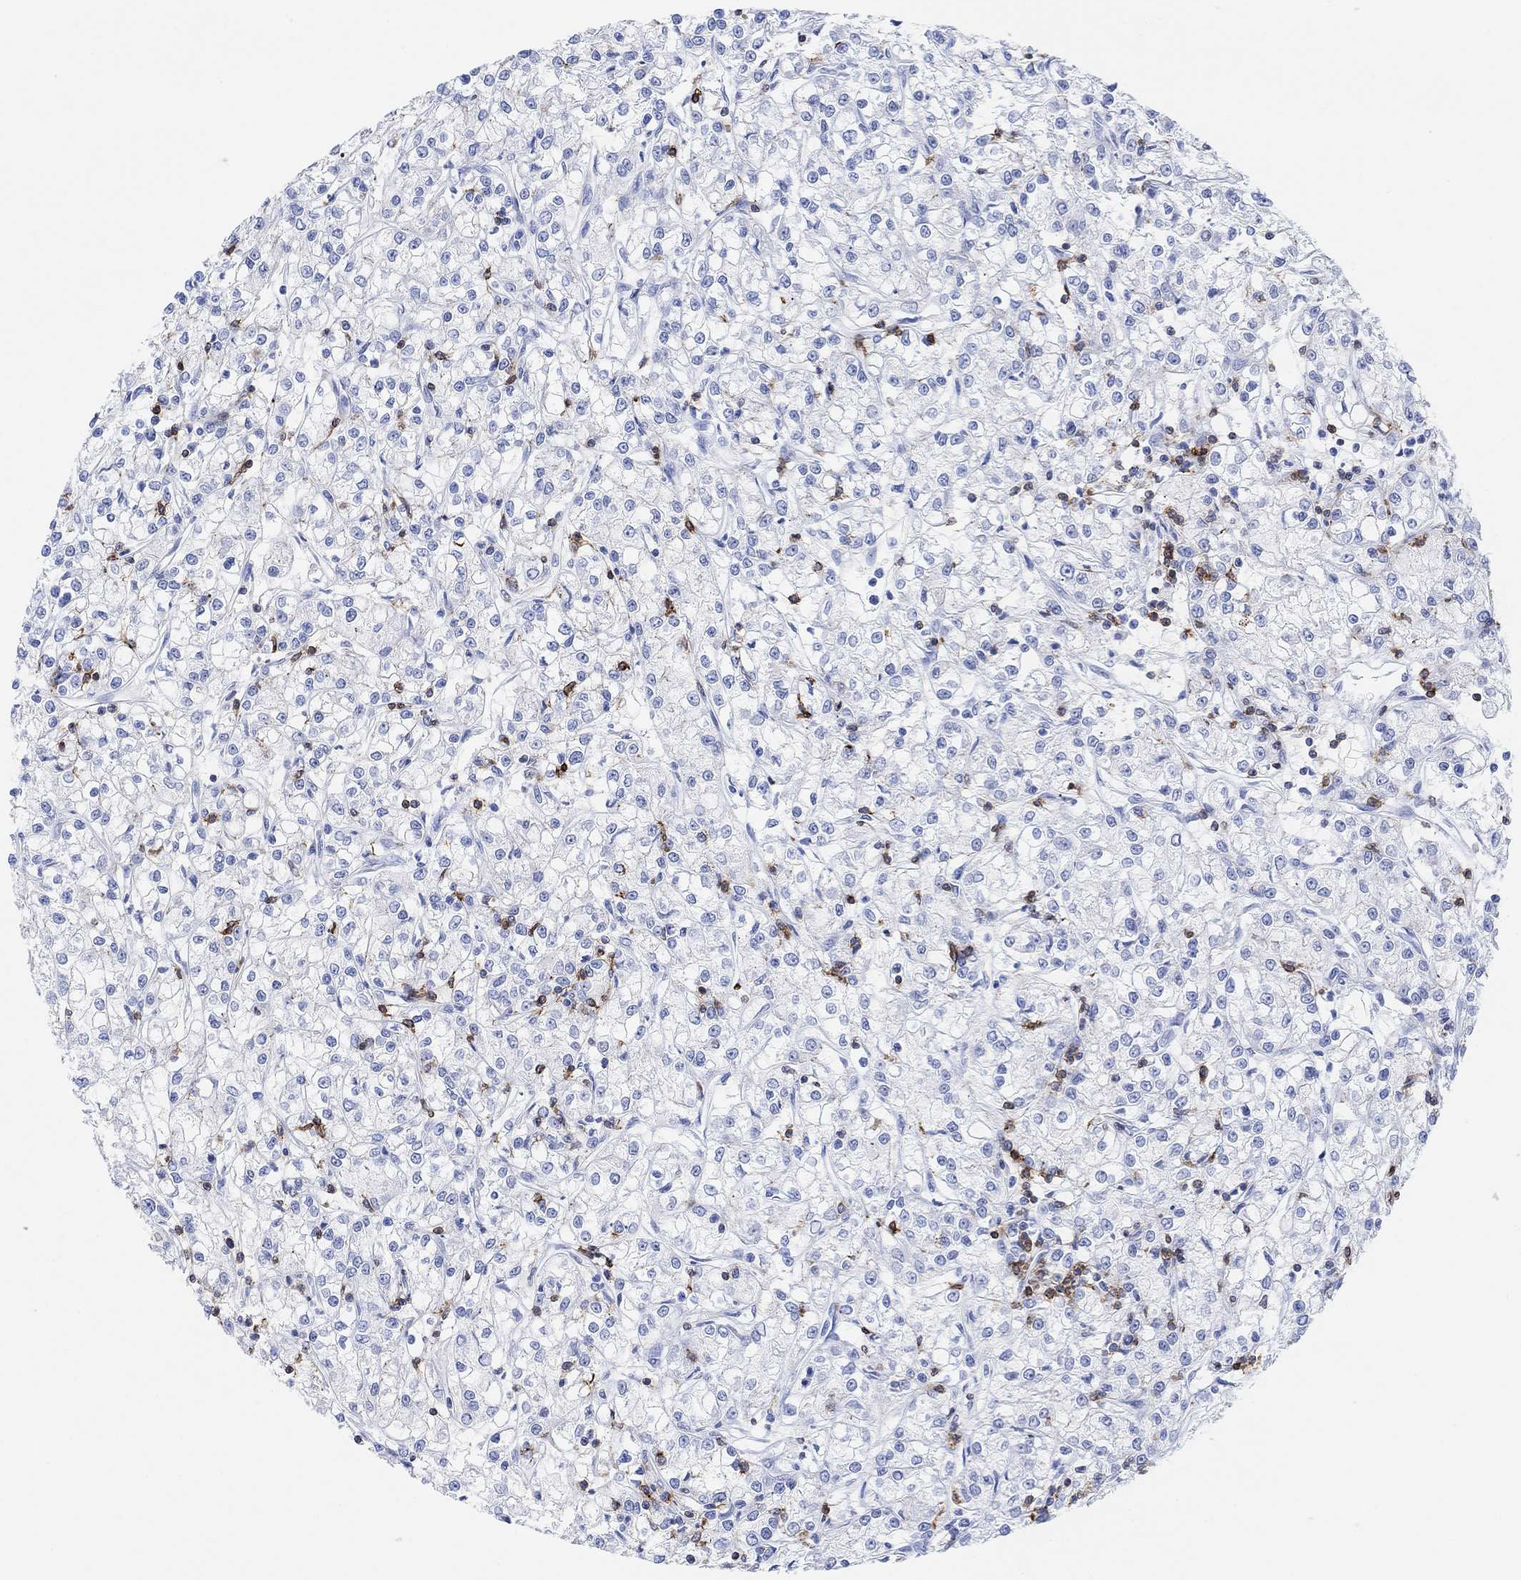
{"staining": {"intensity": "moderate", "quantity": "<25%", "location": "cytoplasmic/membranous"}, "tissue": "renal cancer", "cell_type": "Tumor cells", "image_type": "cancer", "snomed": [{"axis": "morphology", "description": "Adenocarcinoma, NOS"}, {"axis": "topography", "description": "Kidney"}], "caption": "Human renal cancer (adenocarcinoma) stained with a brown dye exhibits moderate cytoplasmic/membranous positive expression in approximately <25% of tumor cells.", "gene": "GPR65", "patient": {"sex": "female", "age": 59}}